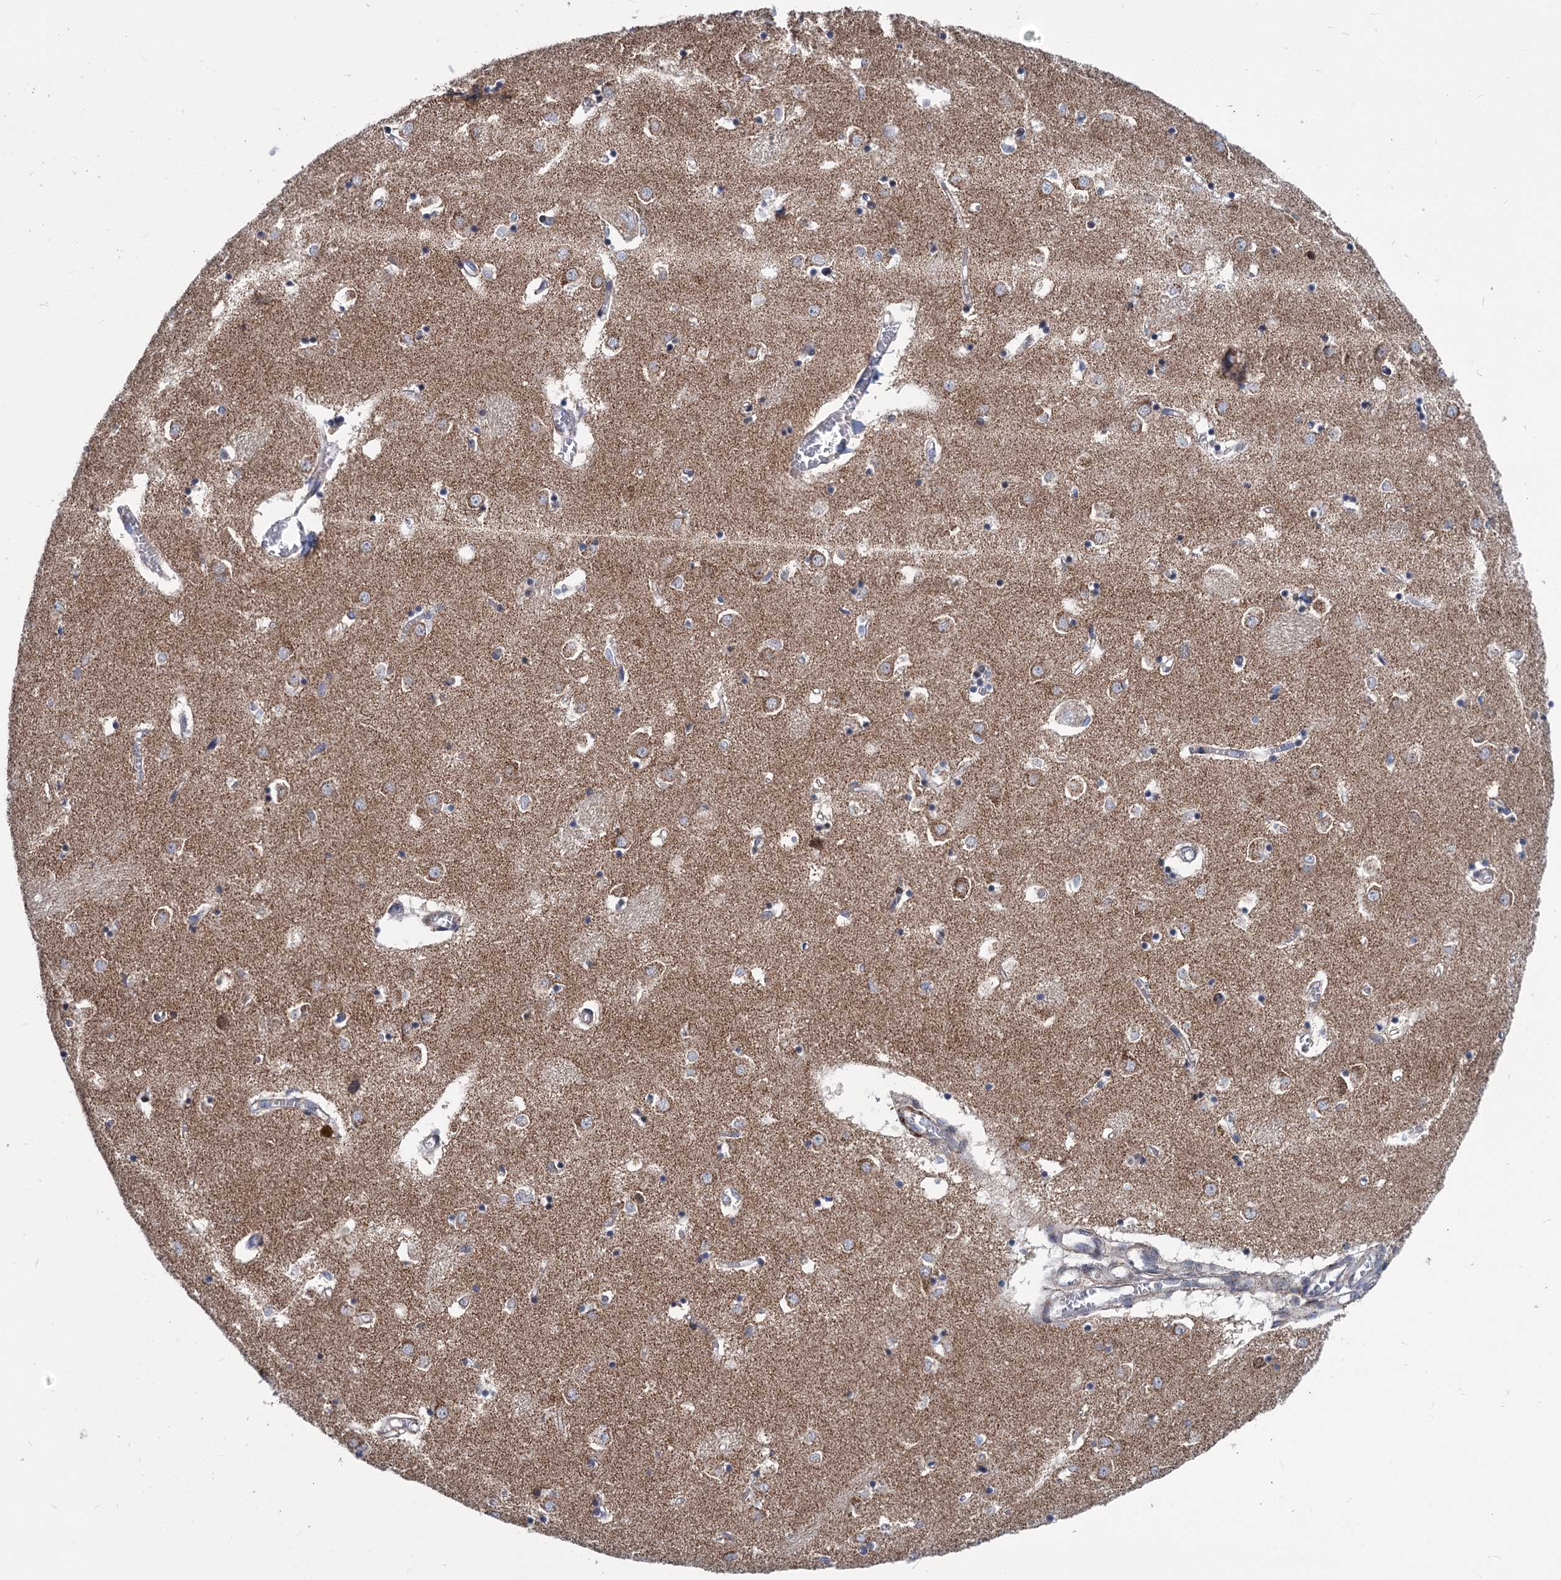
{"staining": {"intensity": "moderate", "quantity": "<25%", "location": "cytoplasmic/membranous,nuclear"}, "tissue": "caudate", "cell_type": "Glial cells", "image_type": "normal", "snomed": [{"axis": "morphology", "description": "Normal tissue, NOS"}, {"axis": "topography", "description": "Lateral ventricle wall"}], "caption": "A histopathology image showing moderate cytoplasmic/membranous,nuclear staining in about <25% of glial cells in normal caudate, as visualized by brown immunohistochemical staining.", "gene": "MORN3", "patient": {"sex": "male", "age": 70}}